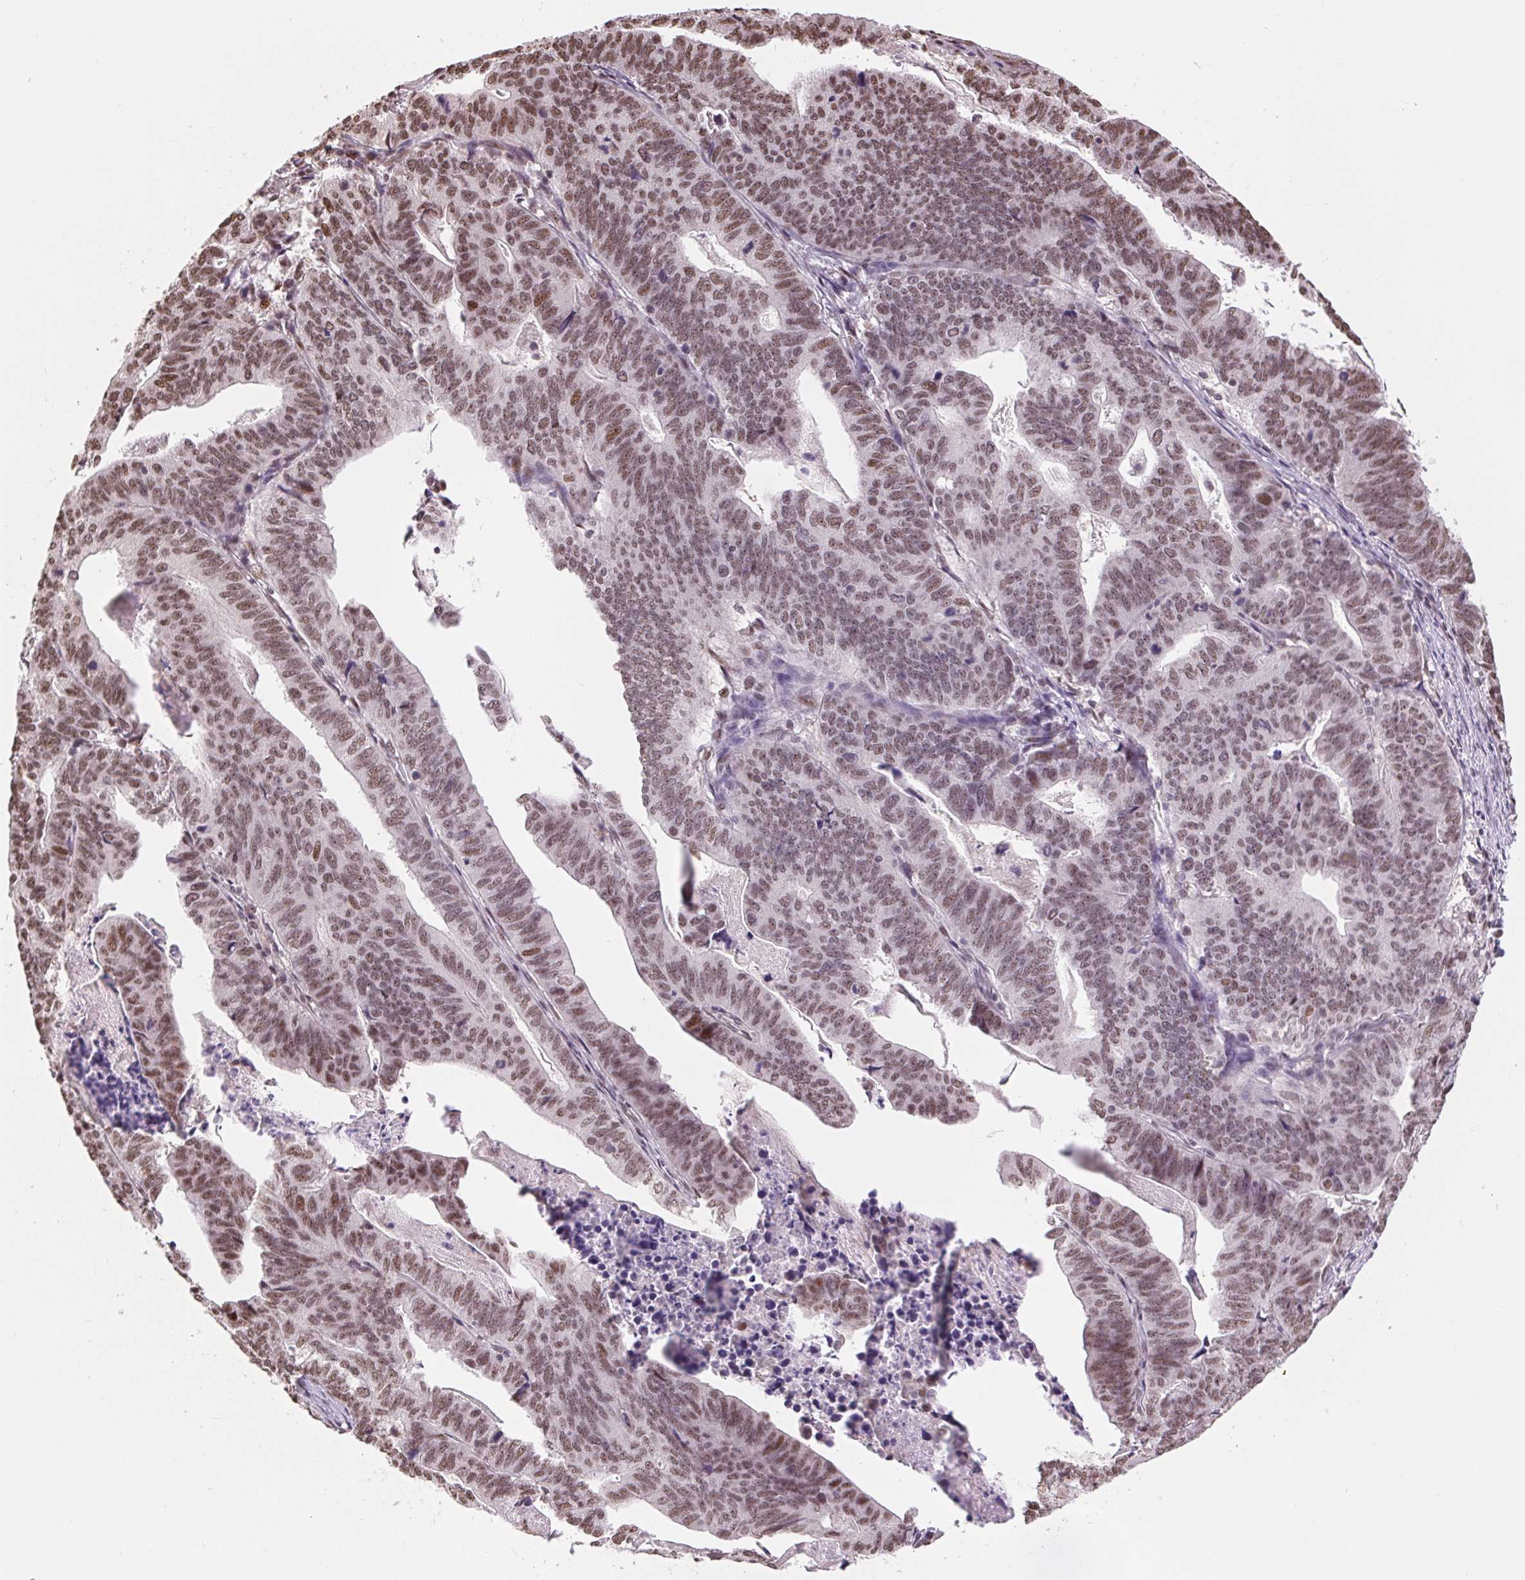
{"staining": {"intensity": "moderate", "quantity": ">75%", "location": "nuclear"}, "tissue": "stomach cancer", "cell_type": "Tumor cells", "image_type": "cancer", "snomed": [{"axis": "morphology", "description": "Adenocarcinoma, NOS"}, {"axis": "topography", "description": "Stomach, upper"}], "caption": "Protein expression analysis of human stomach cancer reveals moderate nuclear positivity in about >75% of tumor cells.", "gene": "RAD23A", "patient": {"sex": "female", "age": 67}}